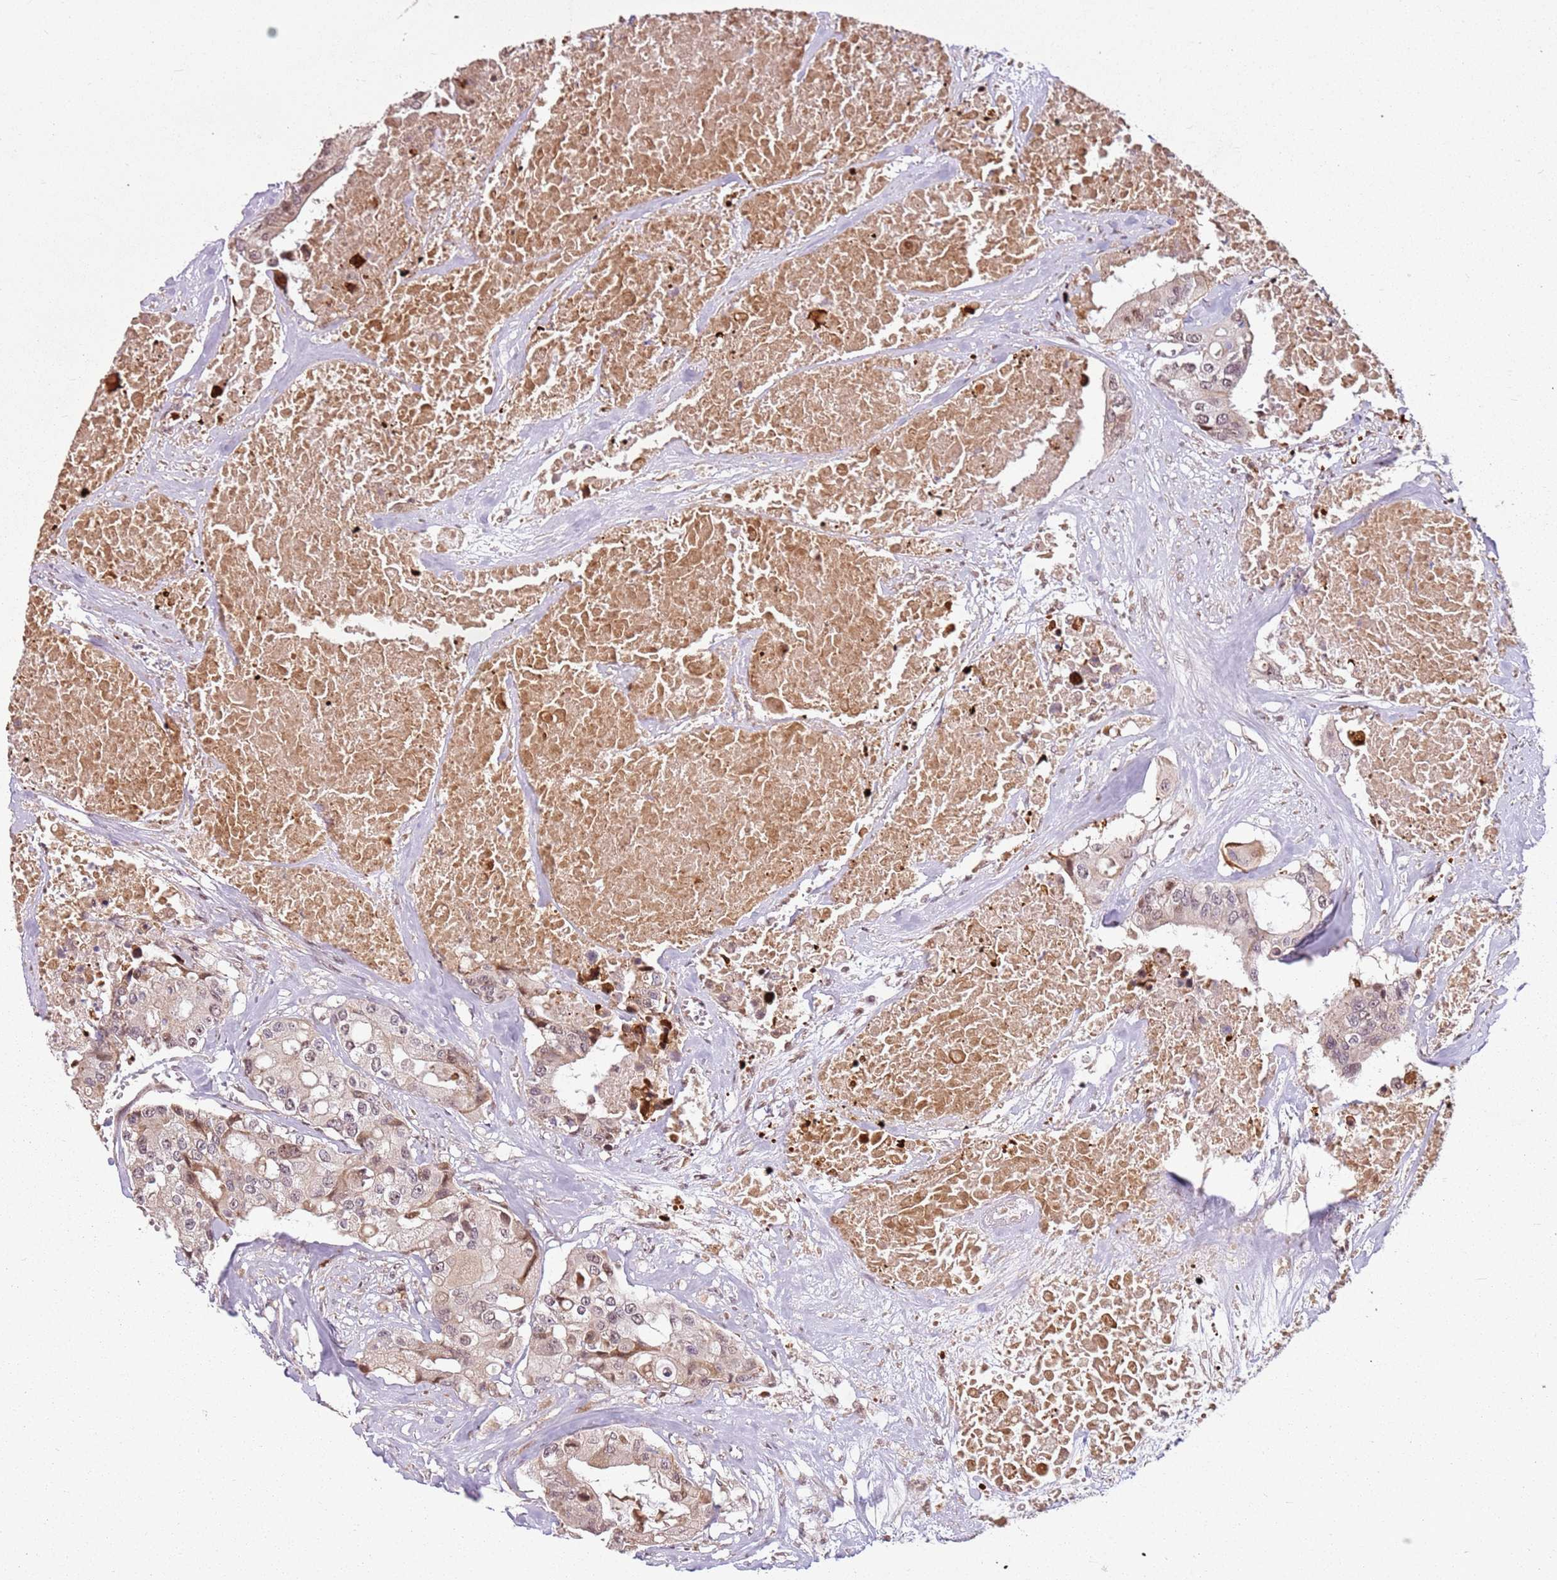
{"staining": {"intensity": "weak", "quantity": ">75%", "location": "cytoplasmic/membranous,nuclear"}, "tissue": "colorectal cancer", "cell_type": "Tumor cells", "image_type": "cancer", "snomed": [{"axis": "morphology", "description": "Adenocarcinoma, NOS"}, {"axis": "topography", "description": "Colon"}], "caption": "A high-resolution photomicrograph shows immunohistochemistry staining of colorectal adenocarcinoma, which displays weak cytoplasmic/membranous and nuclear positivity in about >75% of tumor cells.", "gene": "CHURC1", "patient": {"sex": "male", "age": 77}}